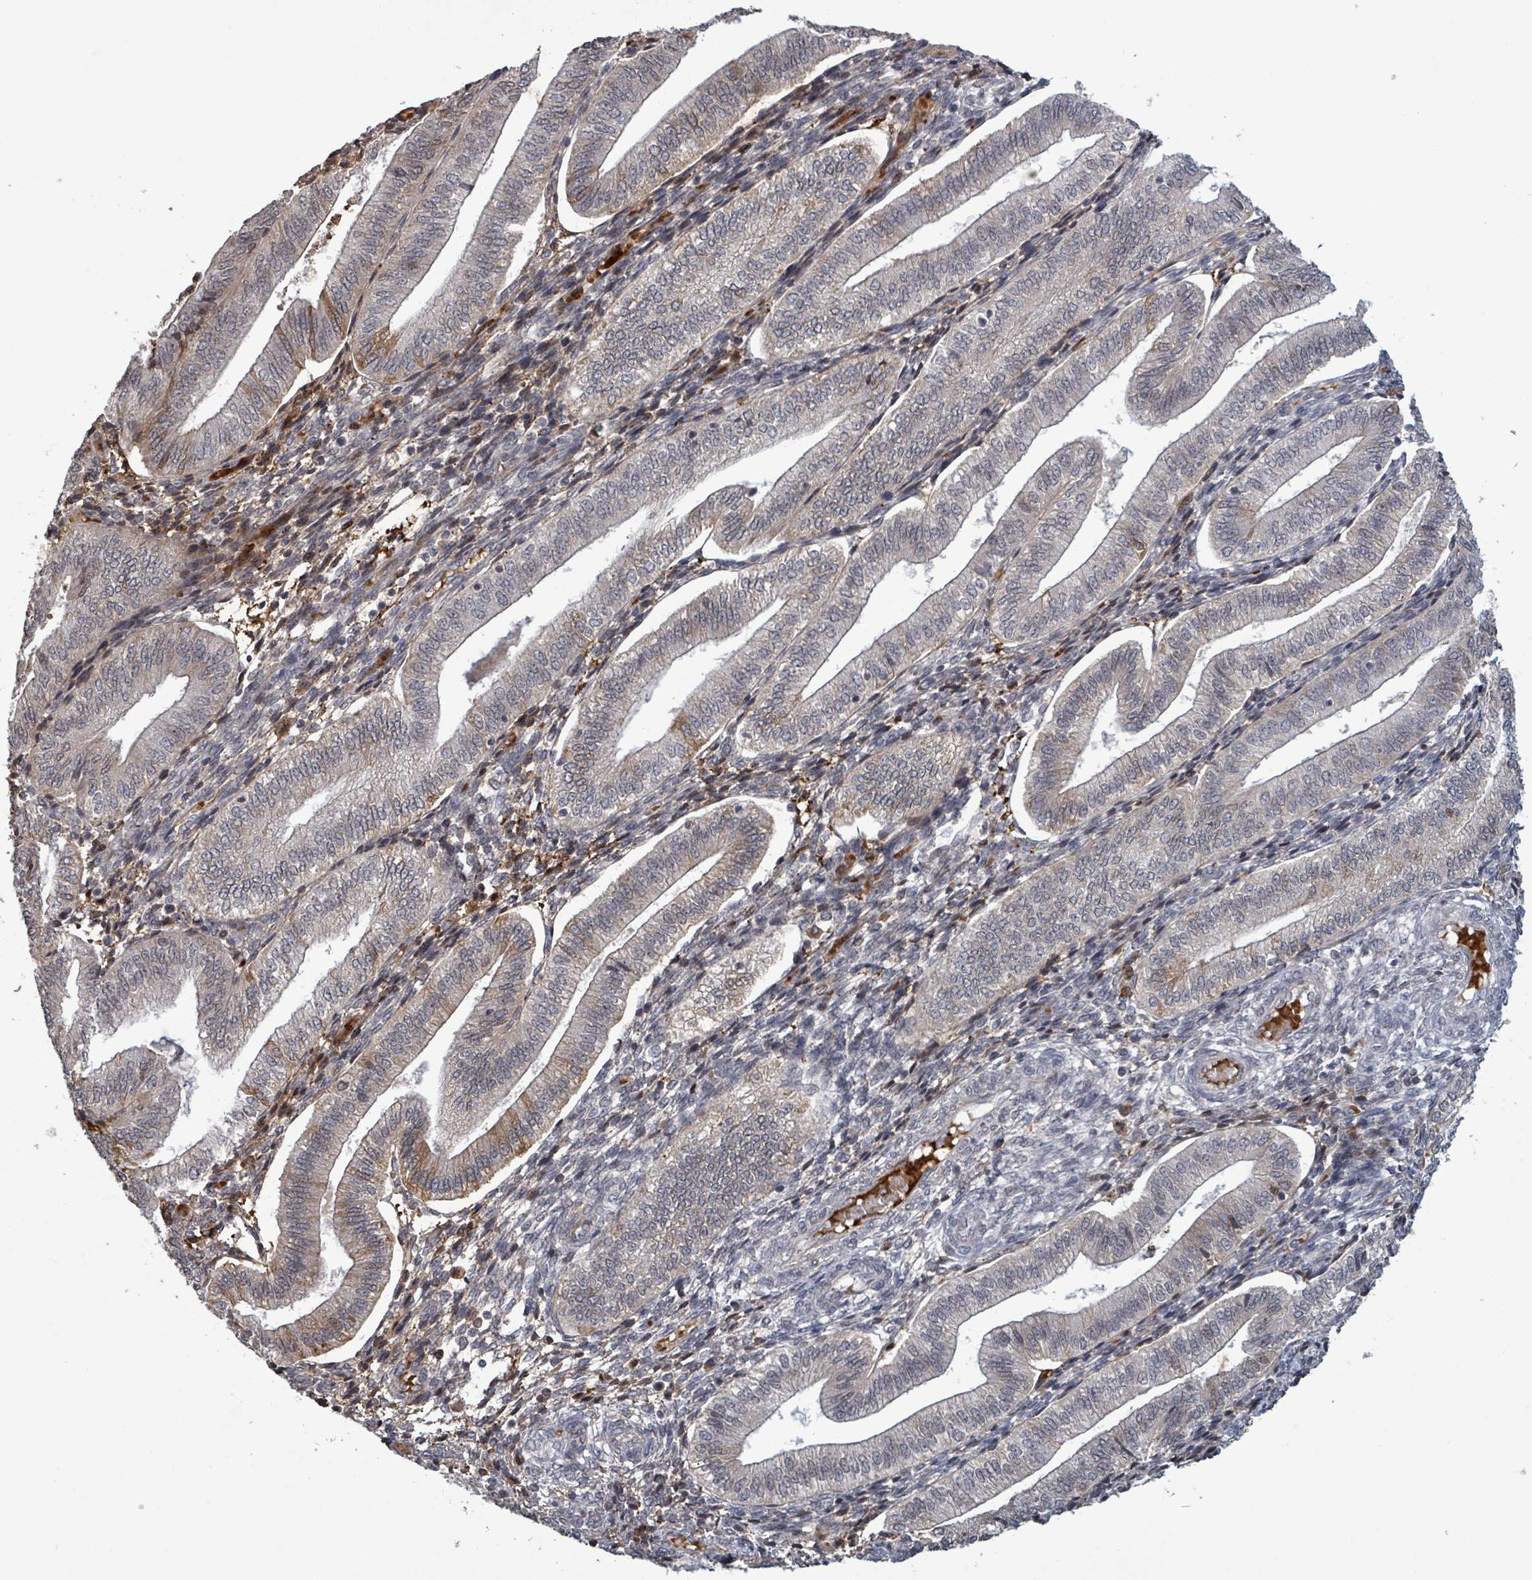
{"staining": {"intensity": "negative", "quantity": "none", "location": "none"}, "tissue": "endometrium", "cell_type": "Cells in endometrial stroma", "image_type": "normal", "snomed": [{"axis": "morphology", "description": "Normal tissue, NOS"}, {"axis": "topography", "description": "Endometrium"}], "caption": "Human endometrium stained for a protein using IHC shows no expression in cells in endometrial stroma.", "gene": "GRM8", "patient": {"sex": "female", "age": 34}}